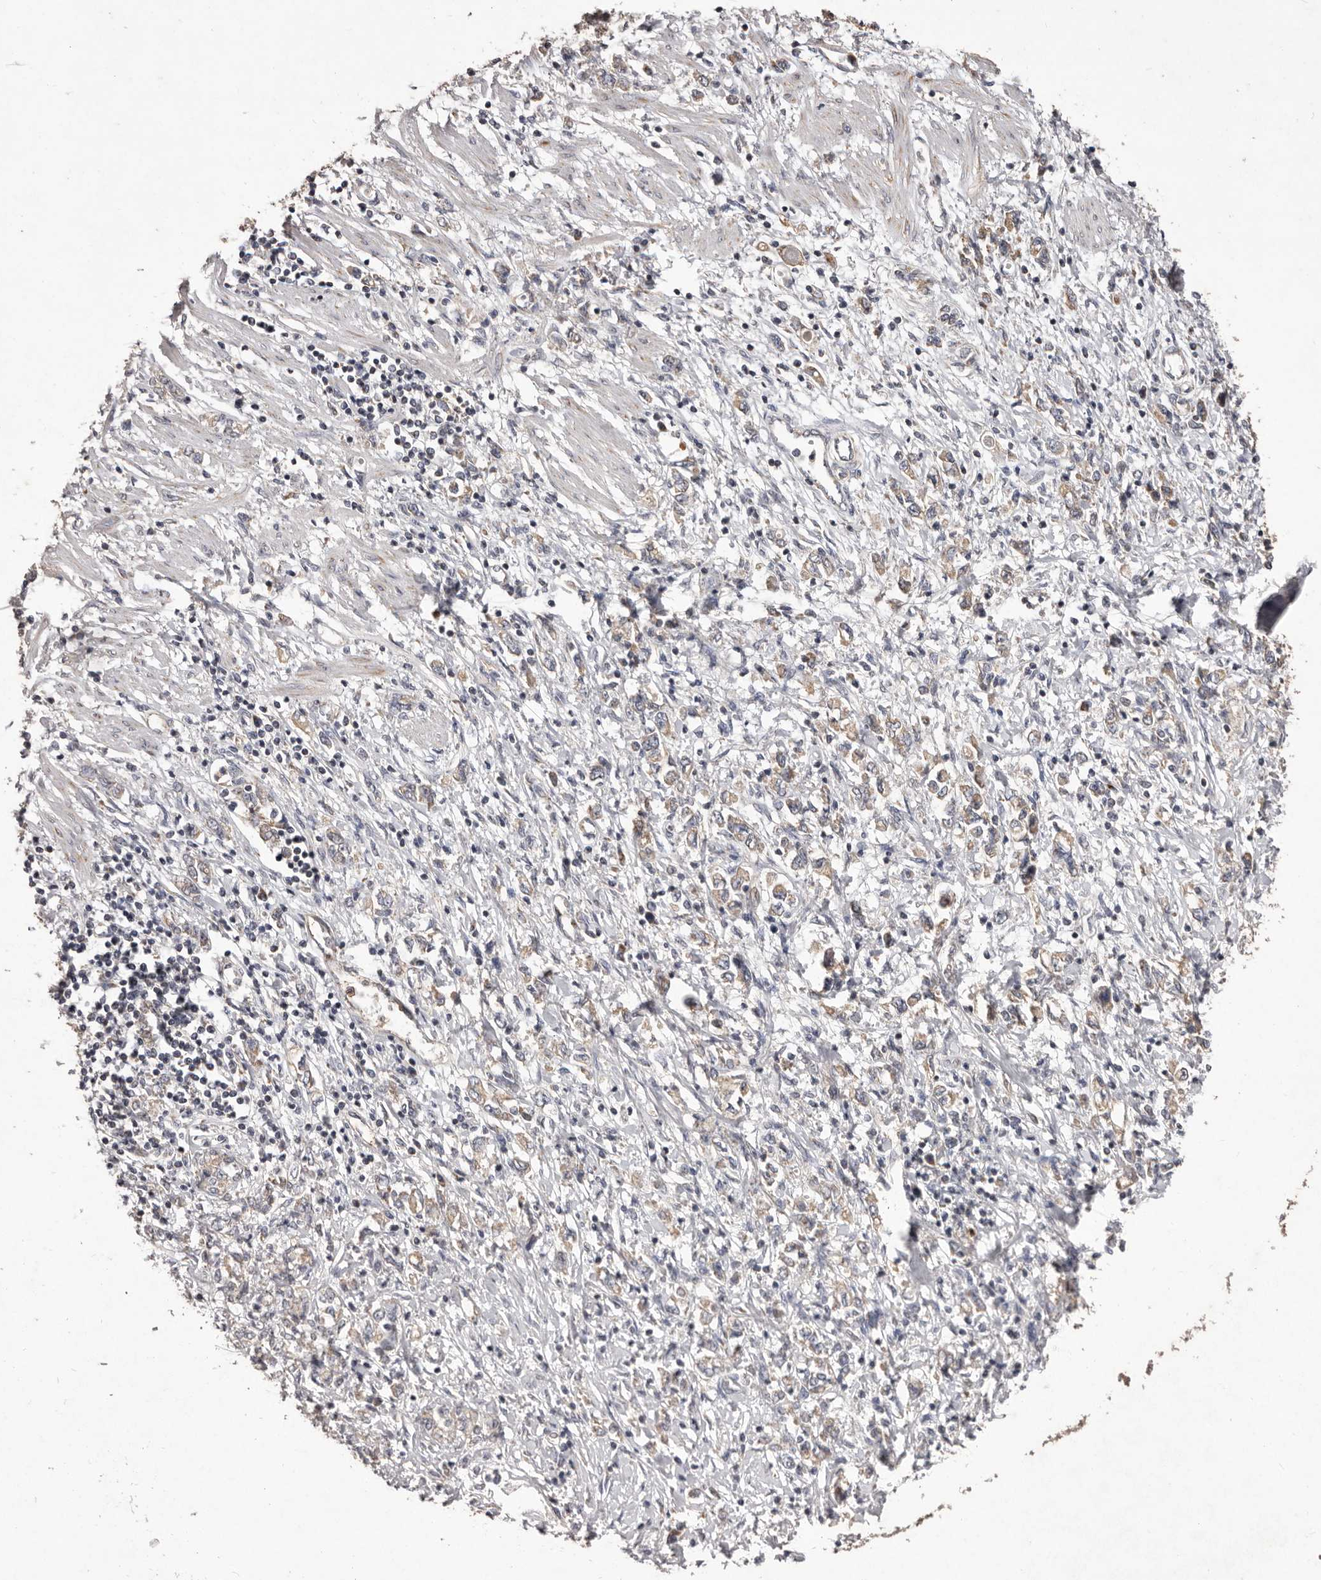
{"staining": {"intensity": "weak", "quantity": ">75%", "location": "cytoplasmic/membranous"}, "tissue": "stomach cancer", "cell_type": "Tumor cells", "image_type": "cancer", "snomed": [{"axis": "morphology", "description": "Adenocarcinoma, NOS"}, {"axis": "topography", "description": "Stomach"}], "caption": "IHC image of adenocarcinoma (stomach) stained for a protein (brown), which shows low levels of weak cytoplasmic/membranous positivity in about >75% of tumor cells.", "gene": "CXCL14", "patient": {"sex": "female", "age": 76}}